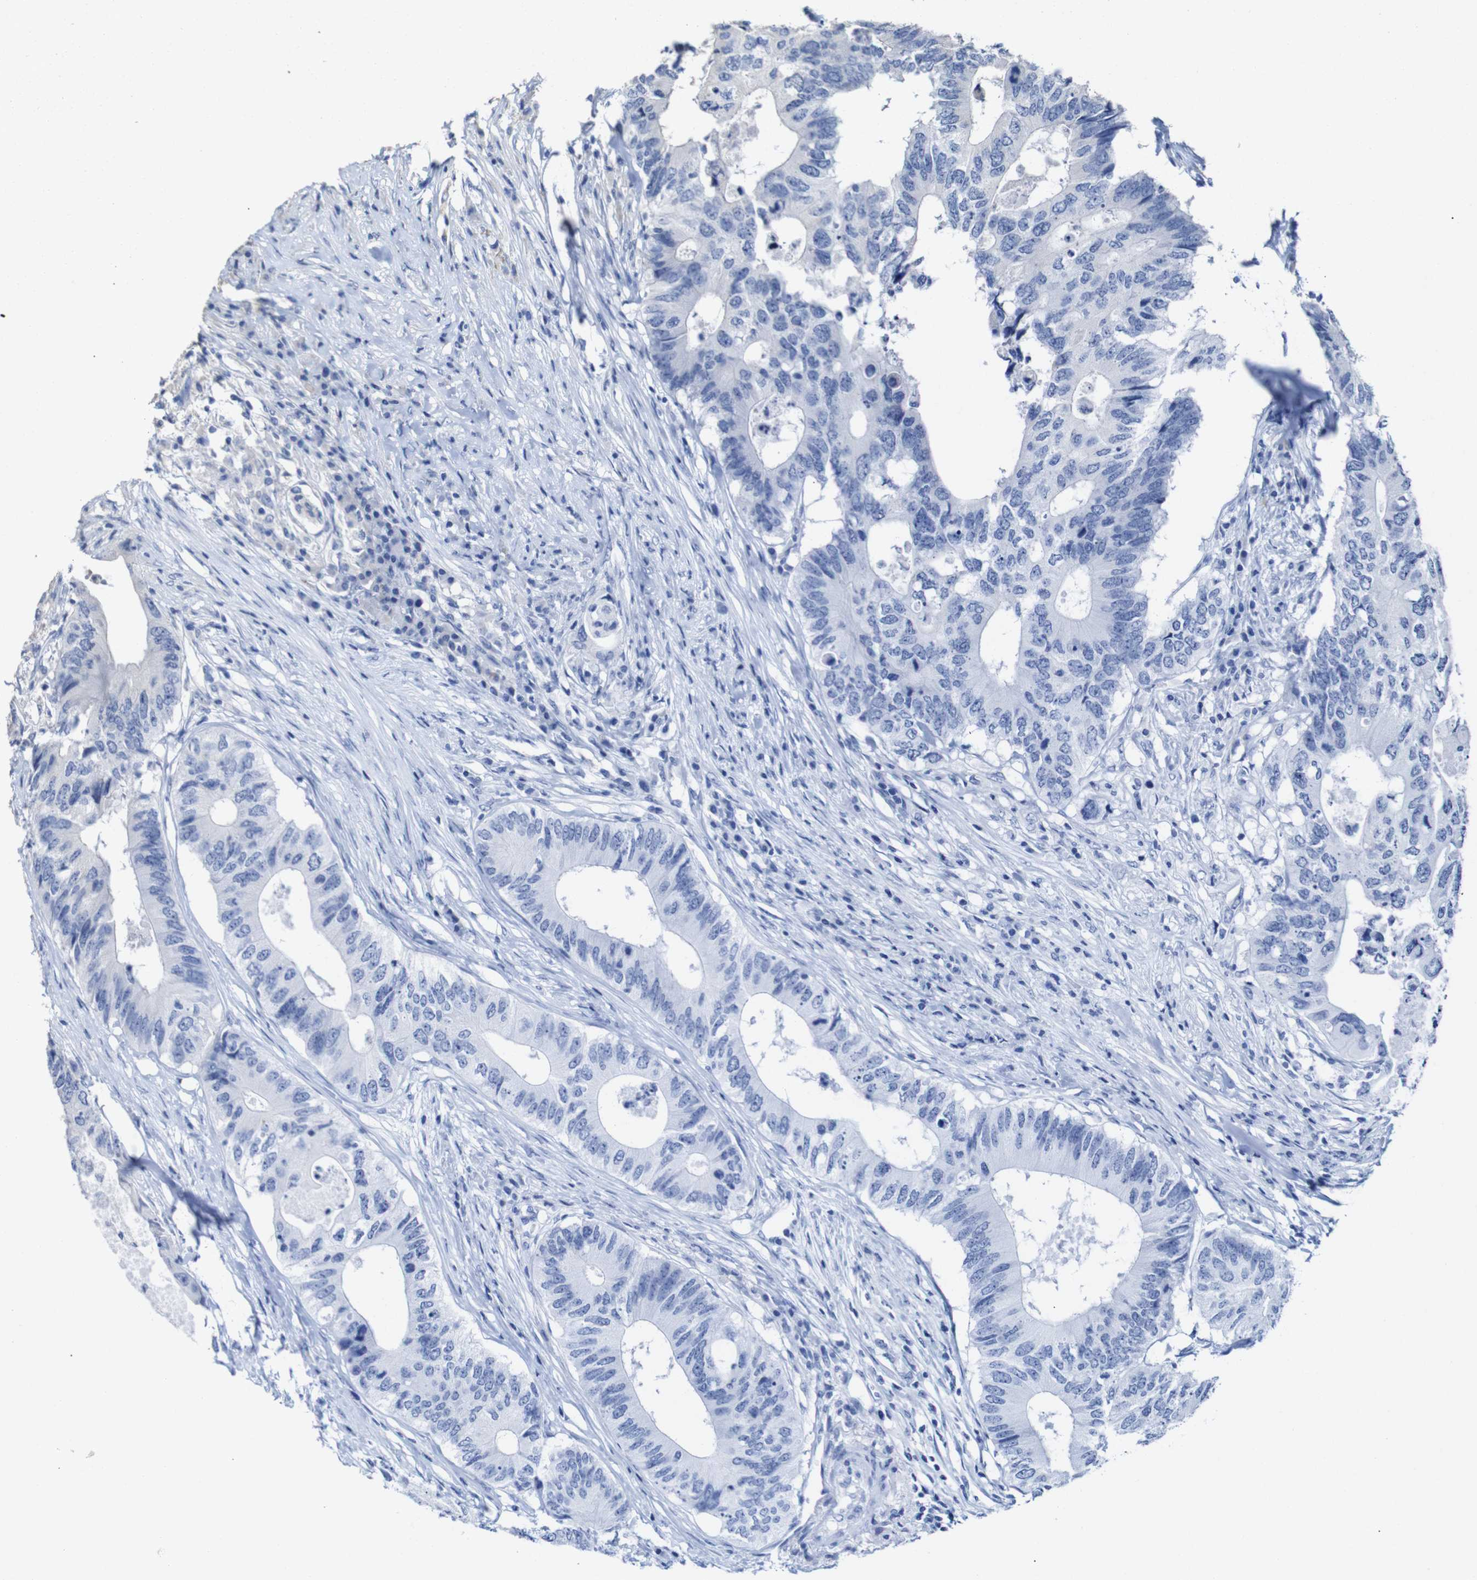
{"staining": {"intensity": "negative", "quantity": "none", "location": "none"}, "tissue": "colorectal cancer", "cell_type": "Tumor cells", "image_type": "cancer", "snomed": [{"axis": "morphology", "description": "Adenocarcinoma, NOS"}, {"axis": "topography", "description": "Colon"}], "caption": "High magnification brightfield microscopy of colorectal cancer stained with DAB (3,3'-diaminobenzidine) (brown) and counterstained with hematoxylin (blue): tumor cells show no significant staining. Nuclei are stained in blue.", "gene": "TCEAL9", "patient": {"sex": "male", "age": 71}}